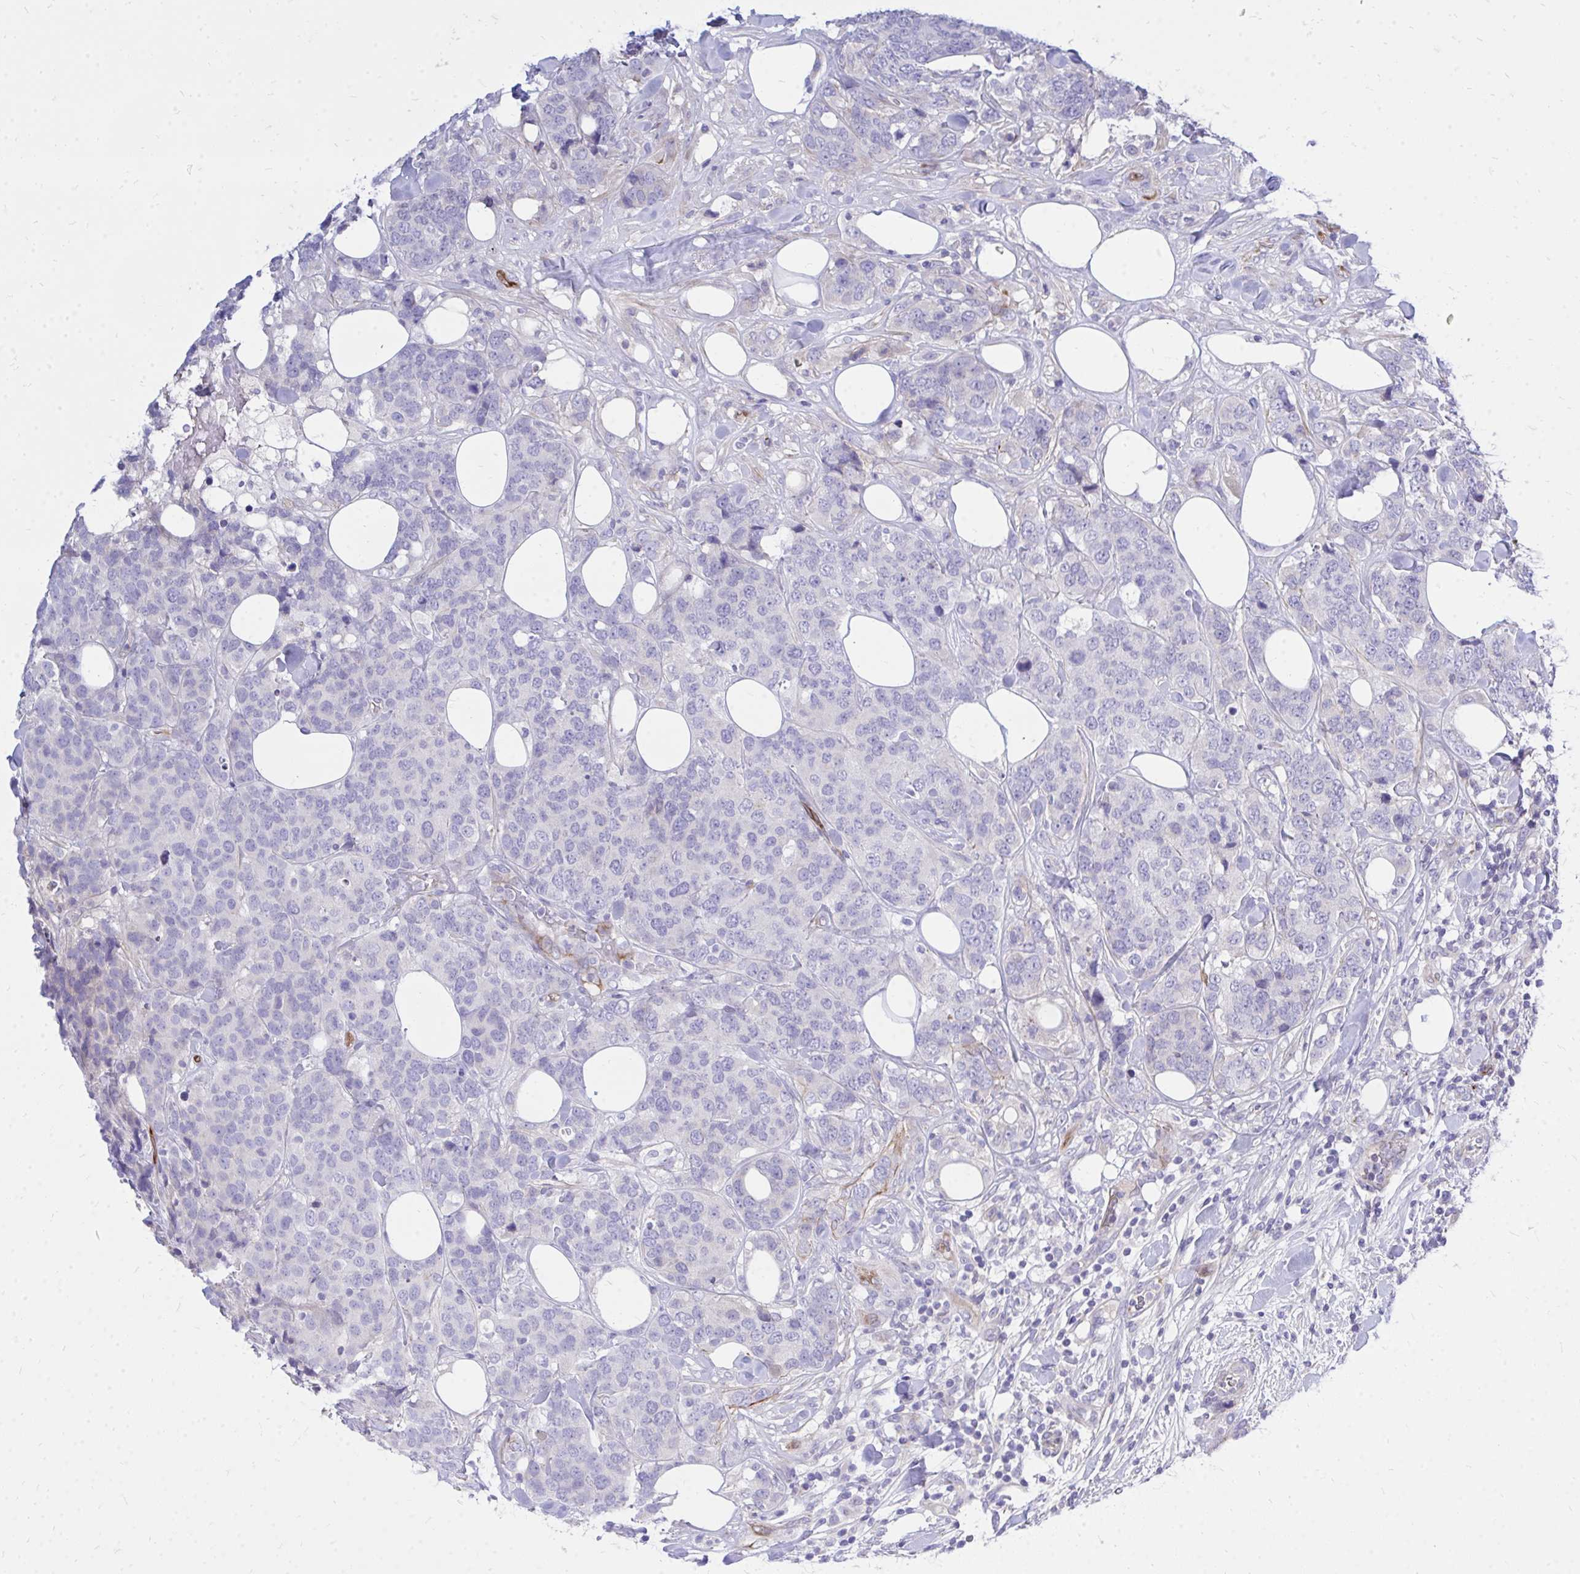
{"staining": {"intensity": "negative", "quantity": "none", "location": "none"}, "tissue": "breast cancer", "cell_type": "Tumor cells", "image_type": "cancer", "snomed": [{"axis": "morphology", "description": "Lobular carcinoma"}, {"axis": "topography", "description": "Breast"}], "caption": "Immunohistochemical staining of human breast lobular carcinoma demonstrates no significant positivity in tumor cells. (DAB IHC with hematoxylin counter stain).", "gene": "TP53I11", "patient": {"sex": "female", "age": 59}}